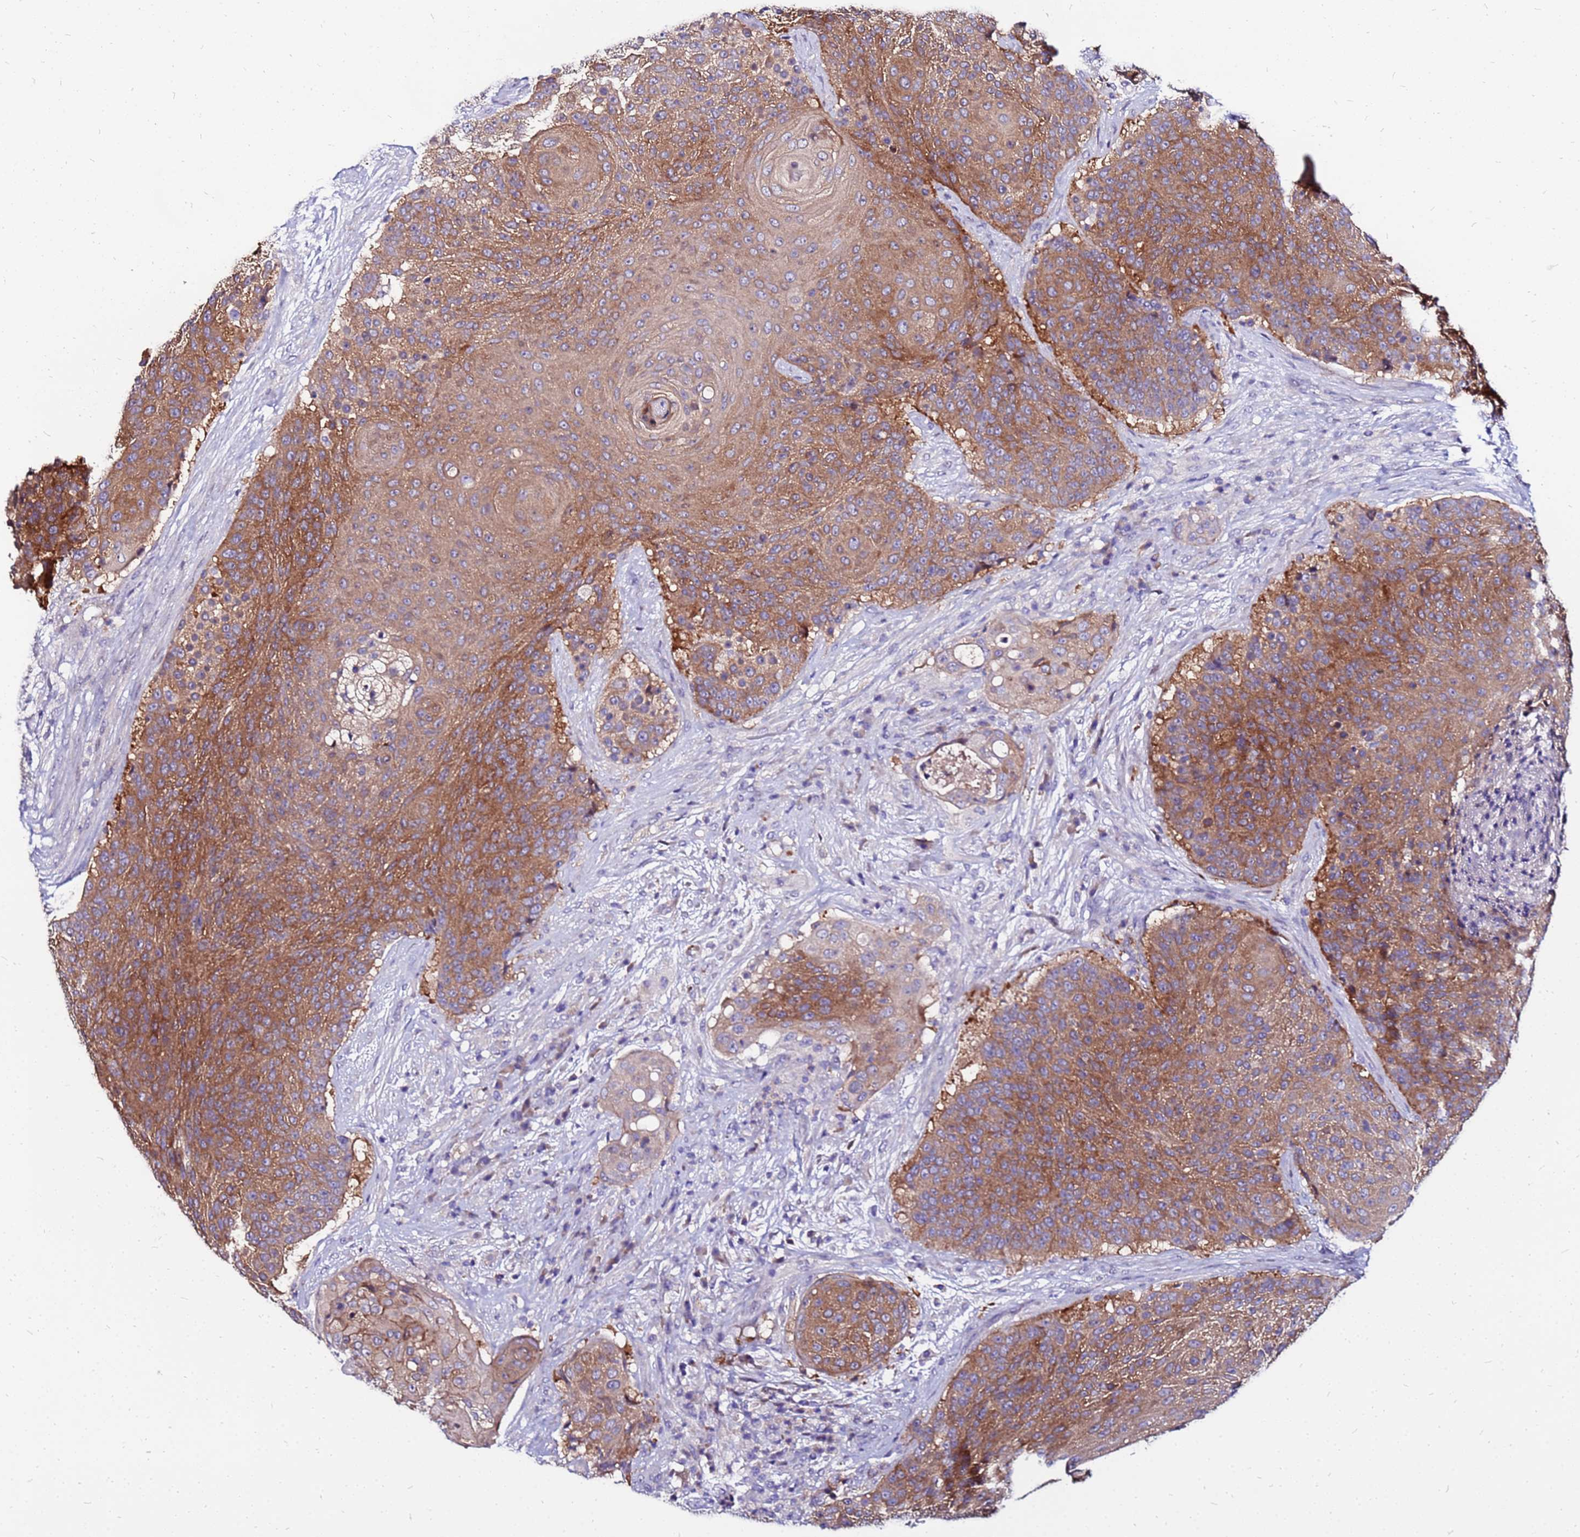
{"staining": {"intensity": "moderate", "quantity": ">75%", "location": "cytoplasmic/membranous"}, "tissue": "urothelial cancer", "cell_type": "Tumor cells", "image_type": "cancer", "snomed": [{"axis": "morphology", "description": "Urothelial carcinoma, High grade"}, {"axis": "topography", "description": "Urinary bladder"}], "caption": "The immunohistochemical stain labels moderate cytoplasmic/membranous staining in tumor cells of high-grade urothelial carcinoma tissue.", "gene": "ARHGEF5", "patient": {"sex": "female", "age": 63}}